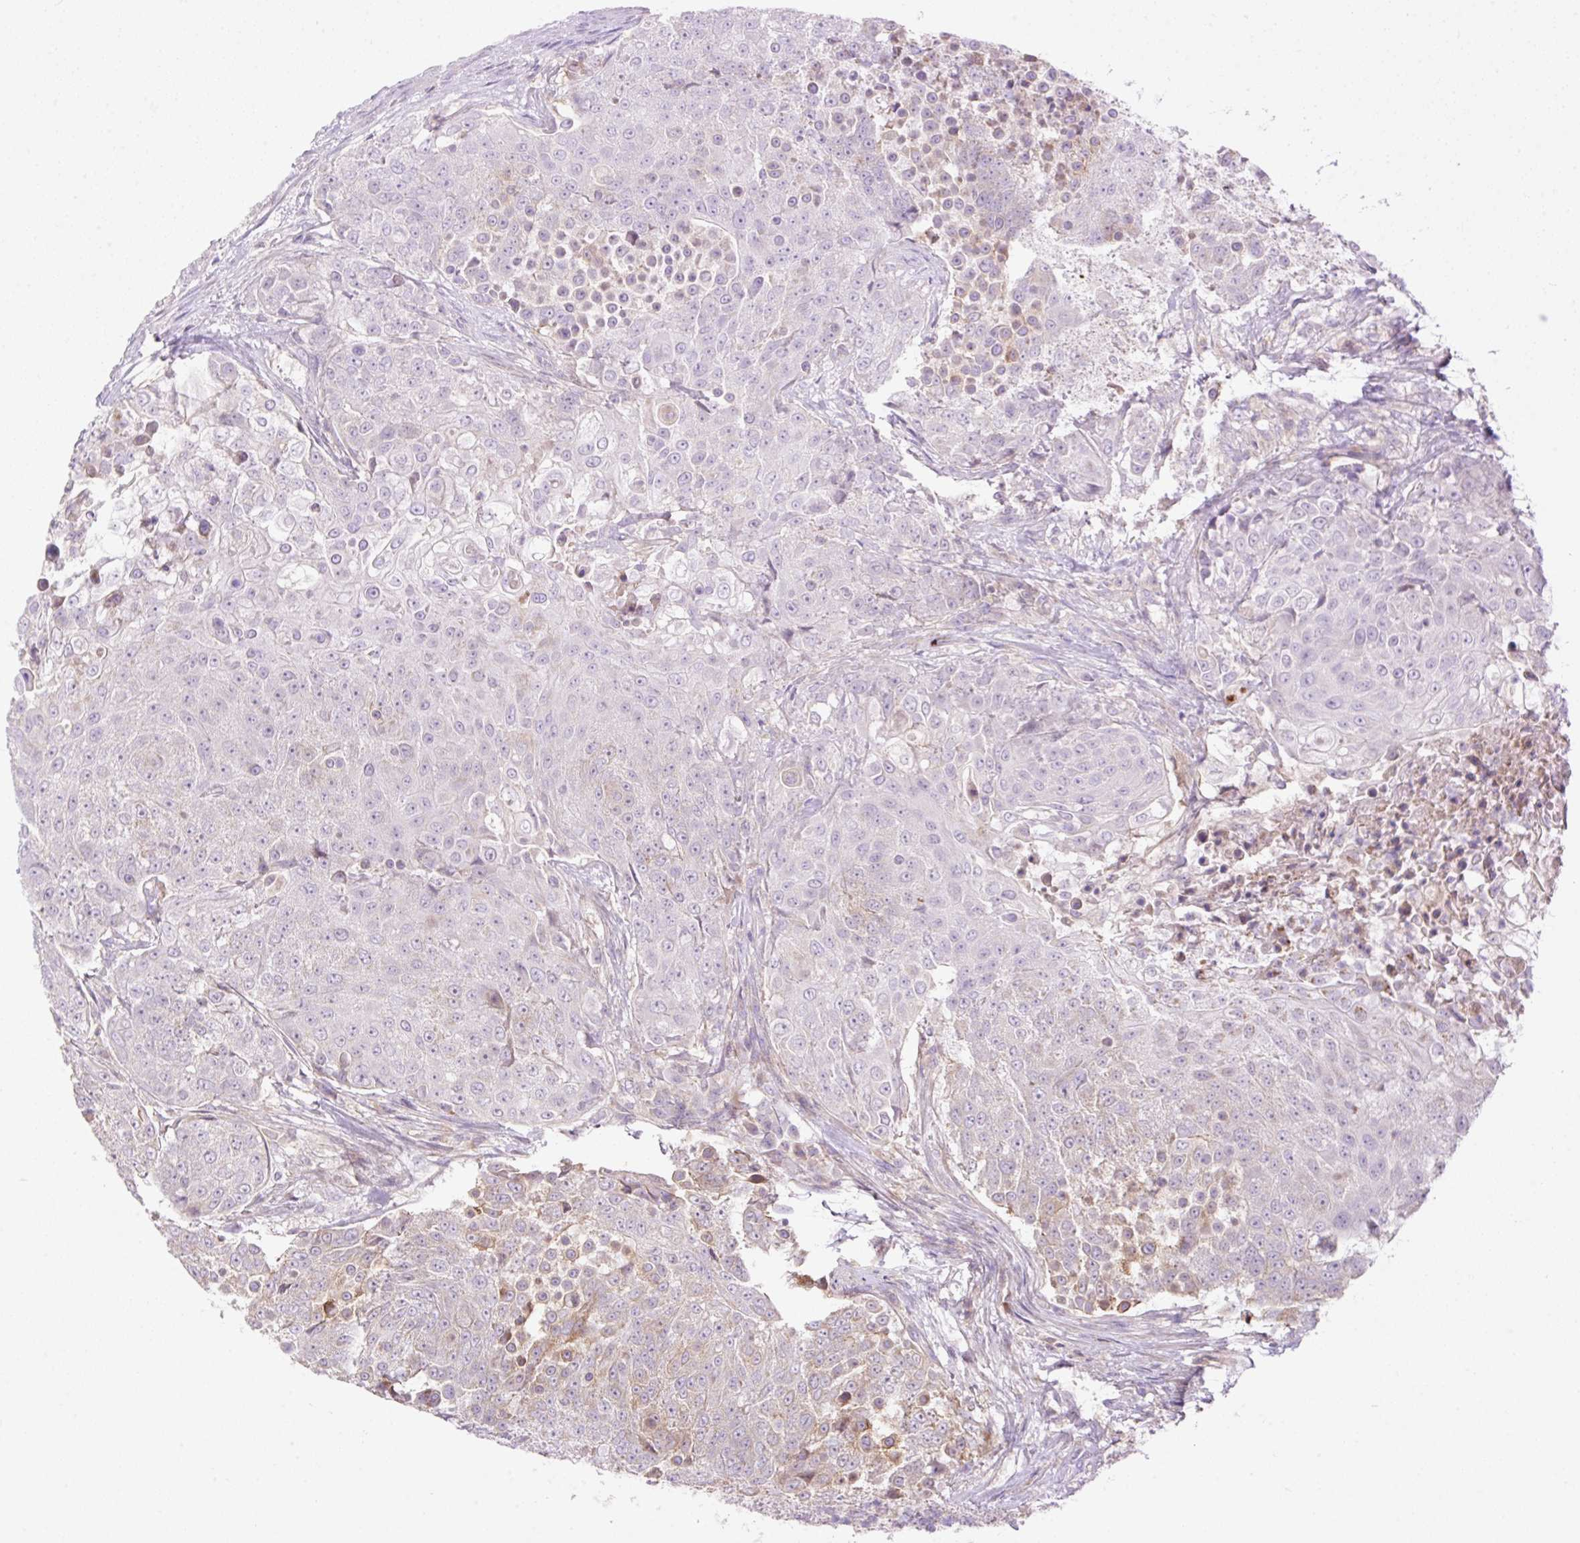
{"staining": {"intensity": "weak", "quantity": "<25%", "location": "cytoplasmic/membranous"}, "tissue": "urothelial cancer", "cell_type": "Tumor cells", "image_type": "cancer", "snomed": [{"axis": "morphology", "description": "Urothelial carcinoma, High grade"}, {"axis": "topography", "description": "Urinary bladder"}], "caption": "Urothelial carcinoma (high-grade) was stained to show a protein in brown. There is no significant positivity in tumor cells.", "gene": "VPS25", "patient": {"sex": "female", "age": 63}}